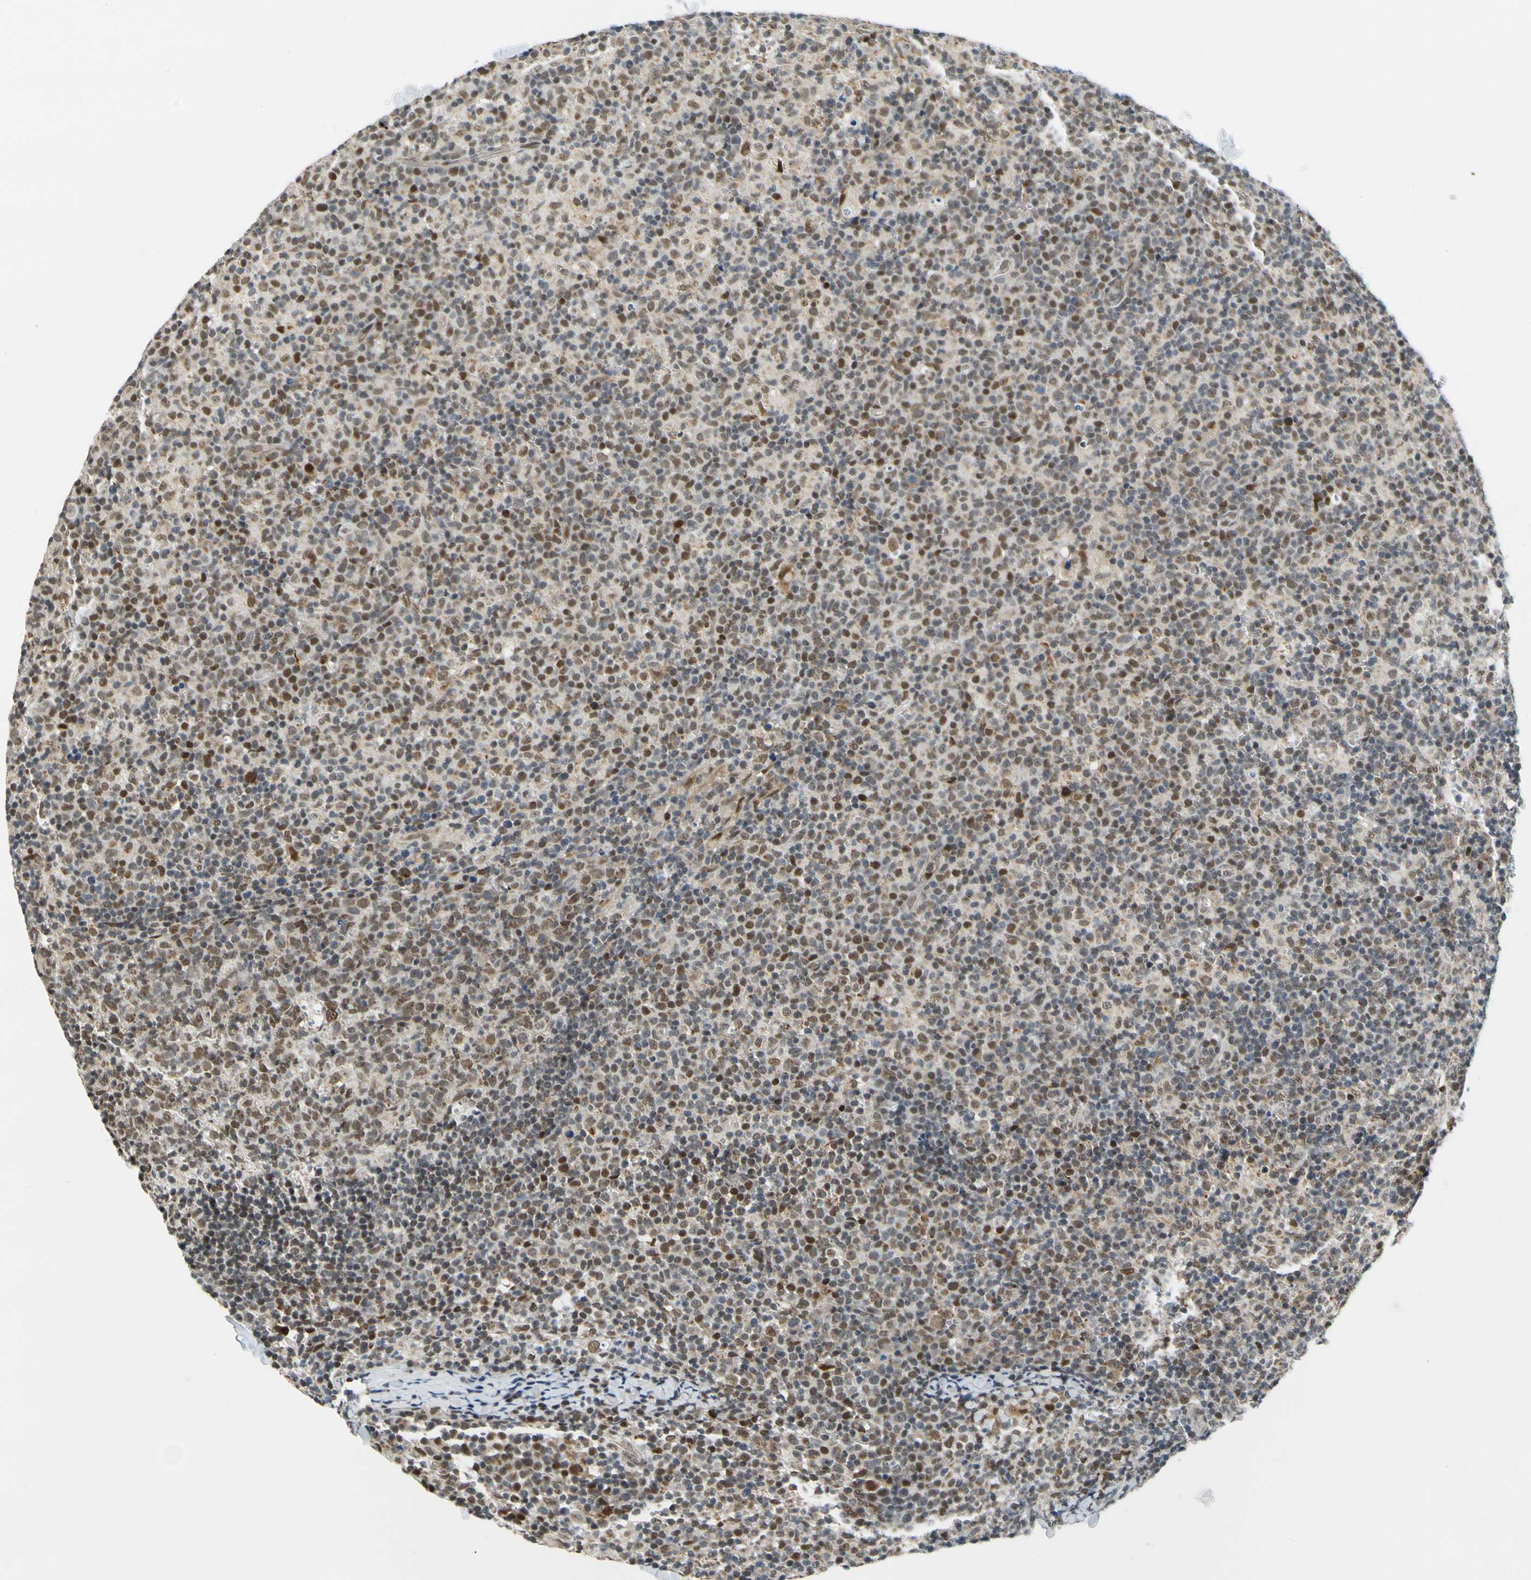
{"staining": {"intensity": "moderate", "quantity": ">75%", "location": "nuclear"}, "tissue": "lymph node", "cell_type": "Germinal center cells", "image_type": "normal", "snomed": [{"axis": "morphology", "description": "Normal tissue, NOS"}, {"axis": "morphology", "description": "Inflammation, NOS"}, {"axis": "topography", "description": "Lymph node"}], "caption": "The micrograph shows immunohistochemical staining of benign lymph node. There is moderate nuclear expression is seen in approximately >75% of germinal center cells.", "gene": "POGZ", "patient": {"sex": "male", "age": 55}}